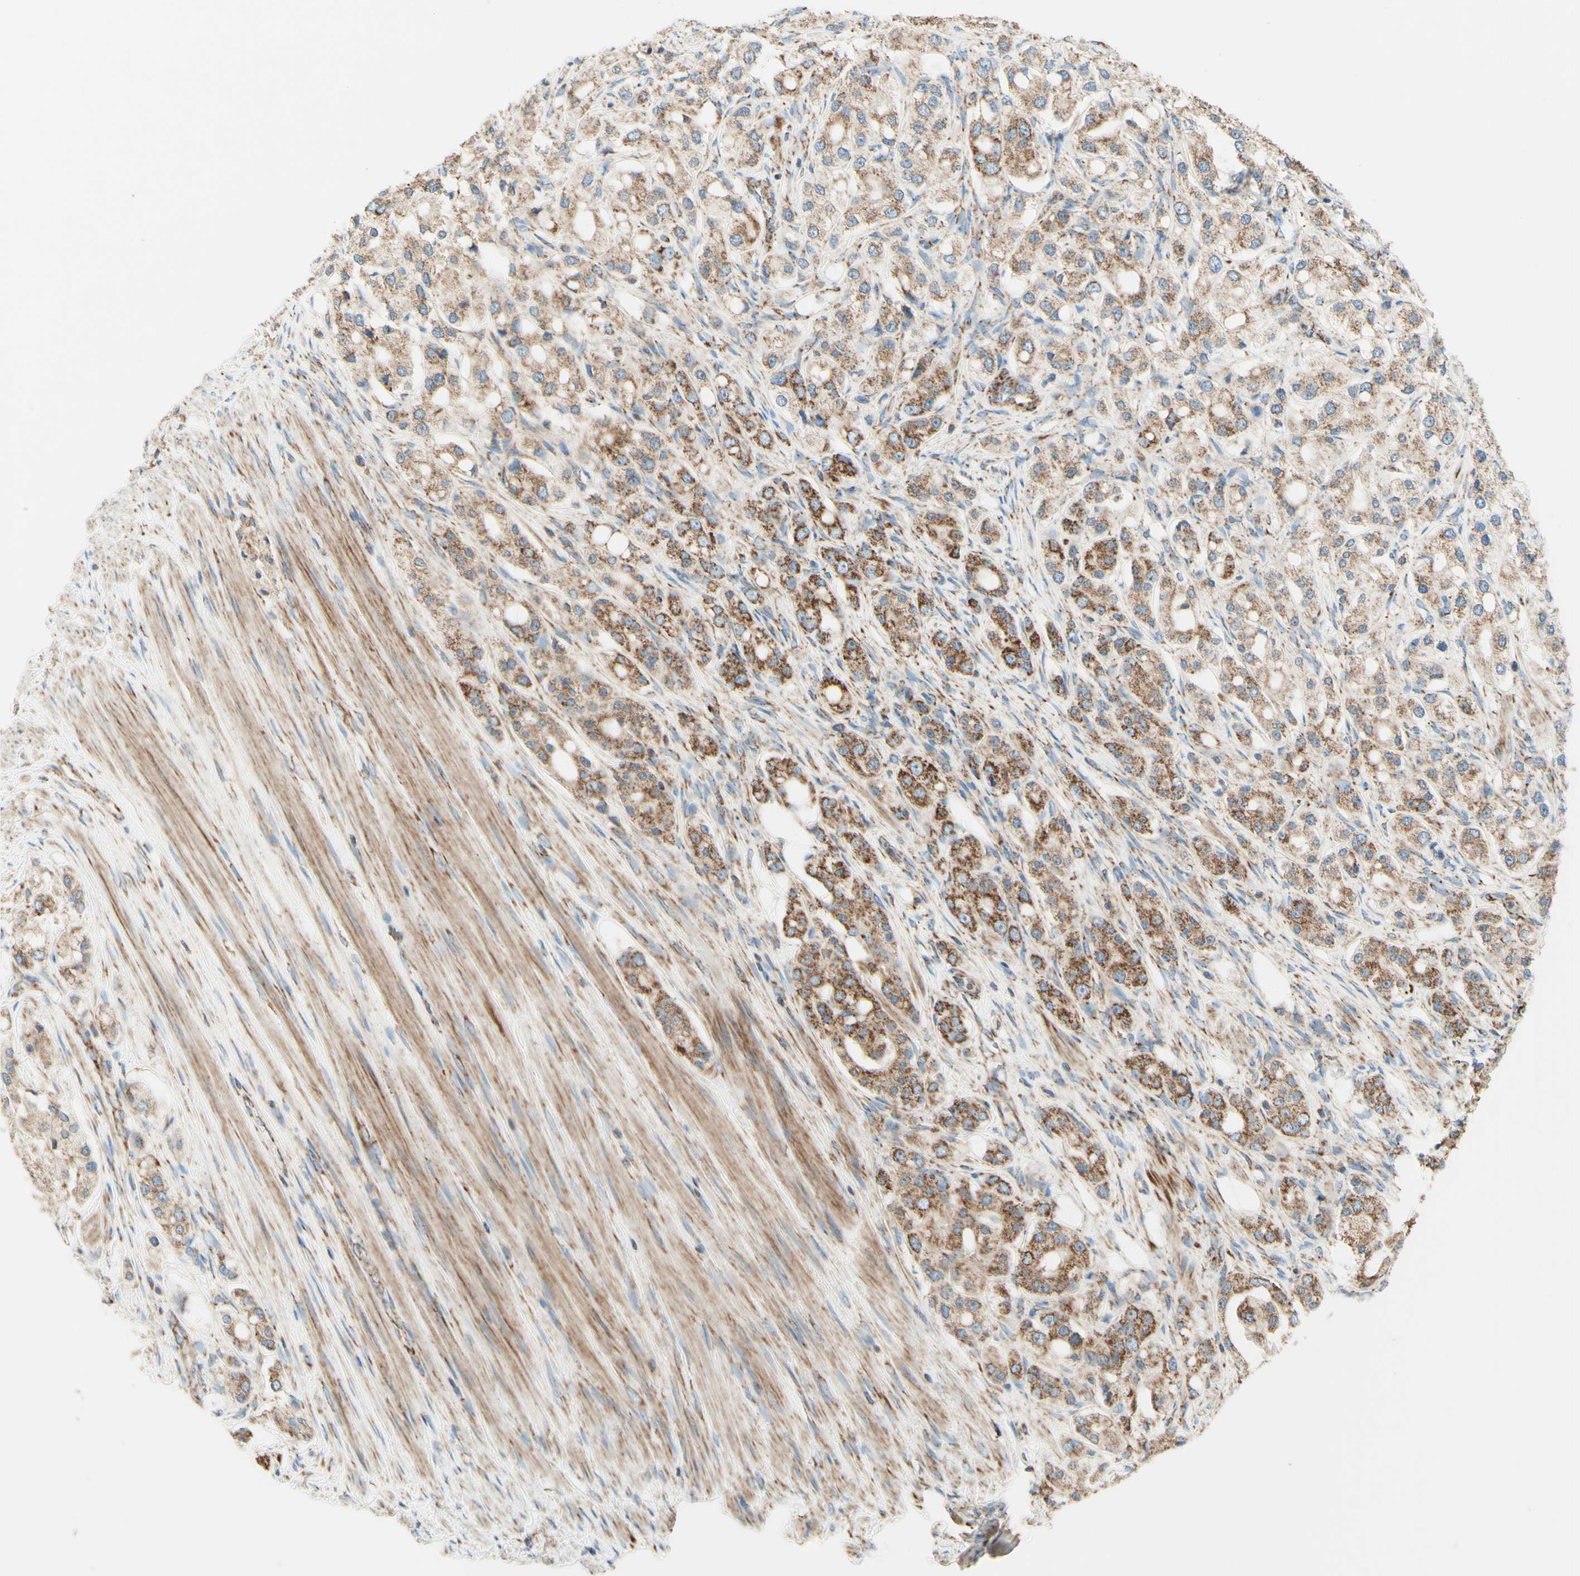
{"staining": {"intensity": "moderate", "quantity": ">75%", "location": "cytoplasmic/membranous"}, "tissue": "prostate cancer", "cell_type": "Tumor cells", "image_type": "cancer", "snomed": [{"axis": "morphology", "description": "Adenocarcinoma, High grade"}, {"axis": "topography", "description": "Prostate"}], "caption": "This histopathology image exhibits immunohistochemistry staining of human prostate cancer (high-grade adenocarcinoma), with medium moderate cytoplasmic/membranous expression in approximately >75% of tumor cells.", "gene": "ARMC10", "patient": {"sex": "male", "age": 65}}